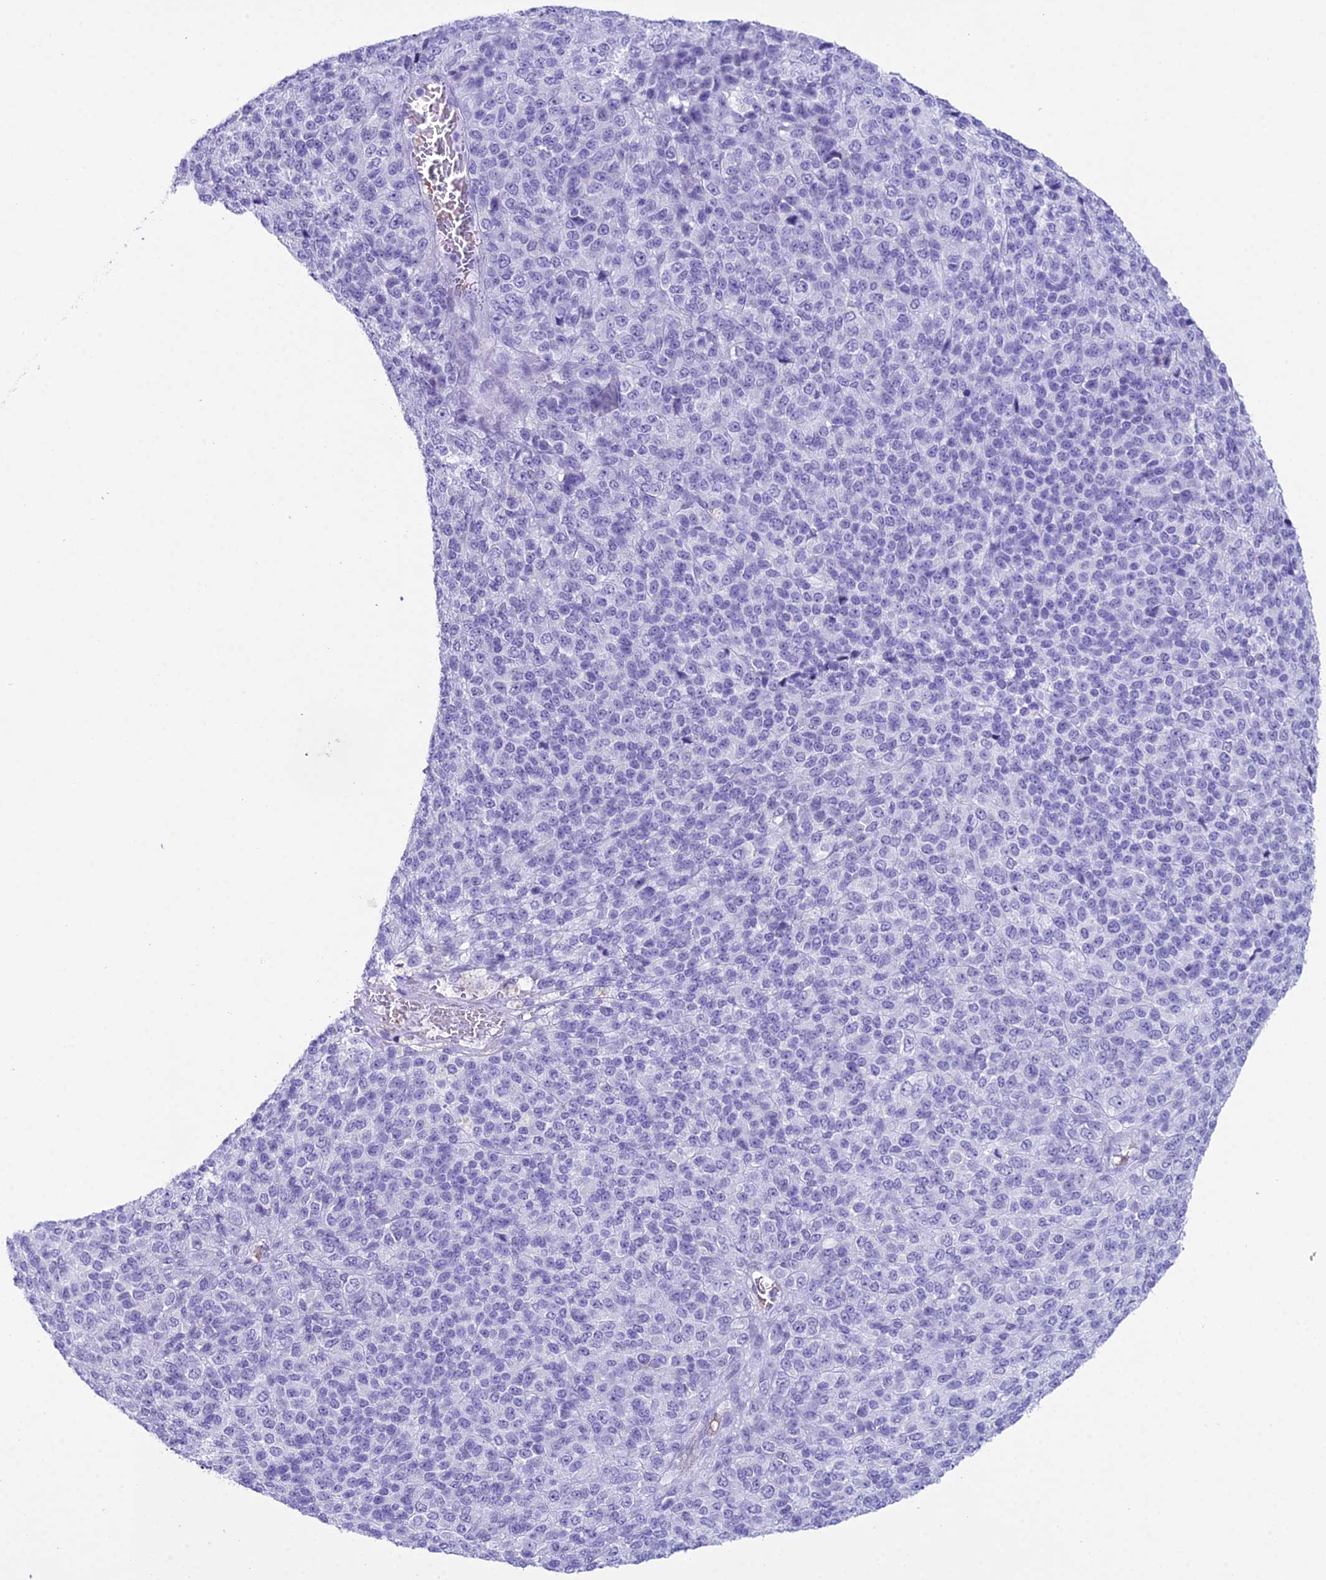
{"staining": {"intensity": "negative", "quantity": "none", "location": "none"}, "tissue": "melanoma", "cell_type": "Tumor cells", "image_type": "cancer", "snomed": [{"axis": "morphology", "description": "Malignant melanoma, Metastatic site"}, {"axis": "topography", "description": "Brain"}], "caption": "This is an IHC photomicrograph of melanoma. There is no positivity in tumor cells.", "gene": "RNPS1", "patient": {"sex": "female", "age": 56}}